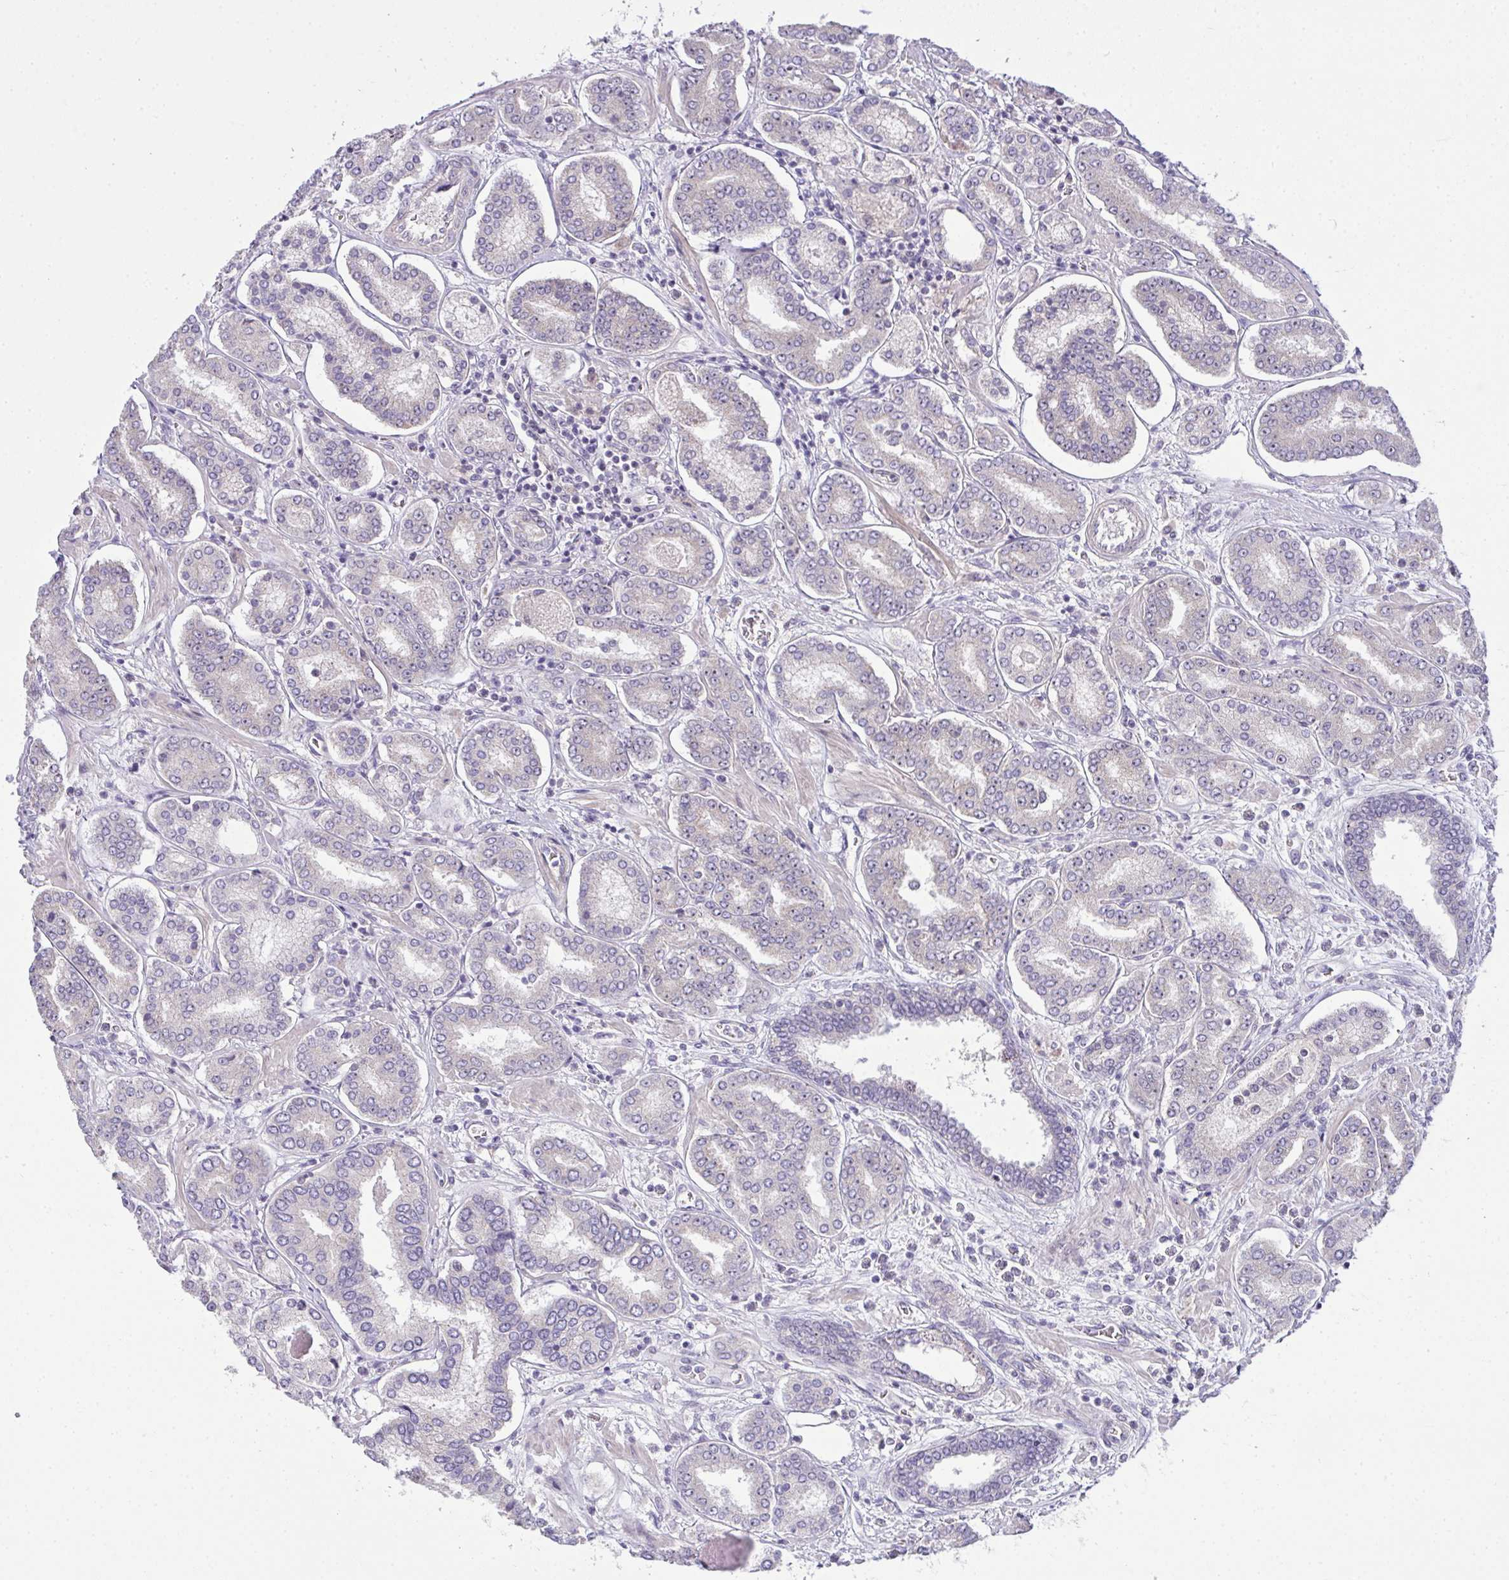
{"staining": {"intensity": "negative", "quantity": "none", "location": "none"}, "tissue": "prostate cancer", "cell_type": "Tumor cells", "image_type": "cancer", "snomed": [{"axis": "morphology", "description": "Adenocarcinoma, High grade"}, {"axis": "topography", "description": "Prostate"}], "caption": "Tumor cells show no significant protein staining in prostate adenocarcinoma (high-grade).", "gene": "NT5C1A", "patient": {"sex": "male", "age": 72}}